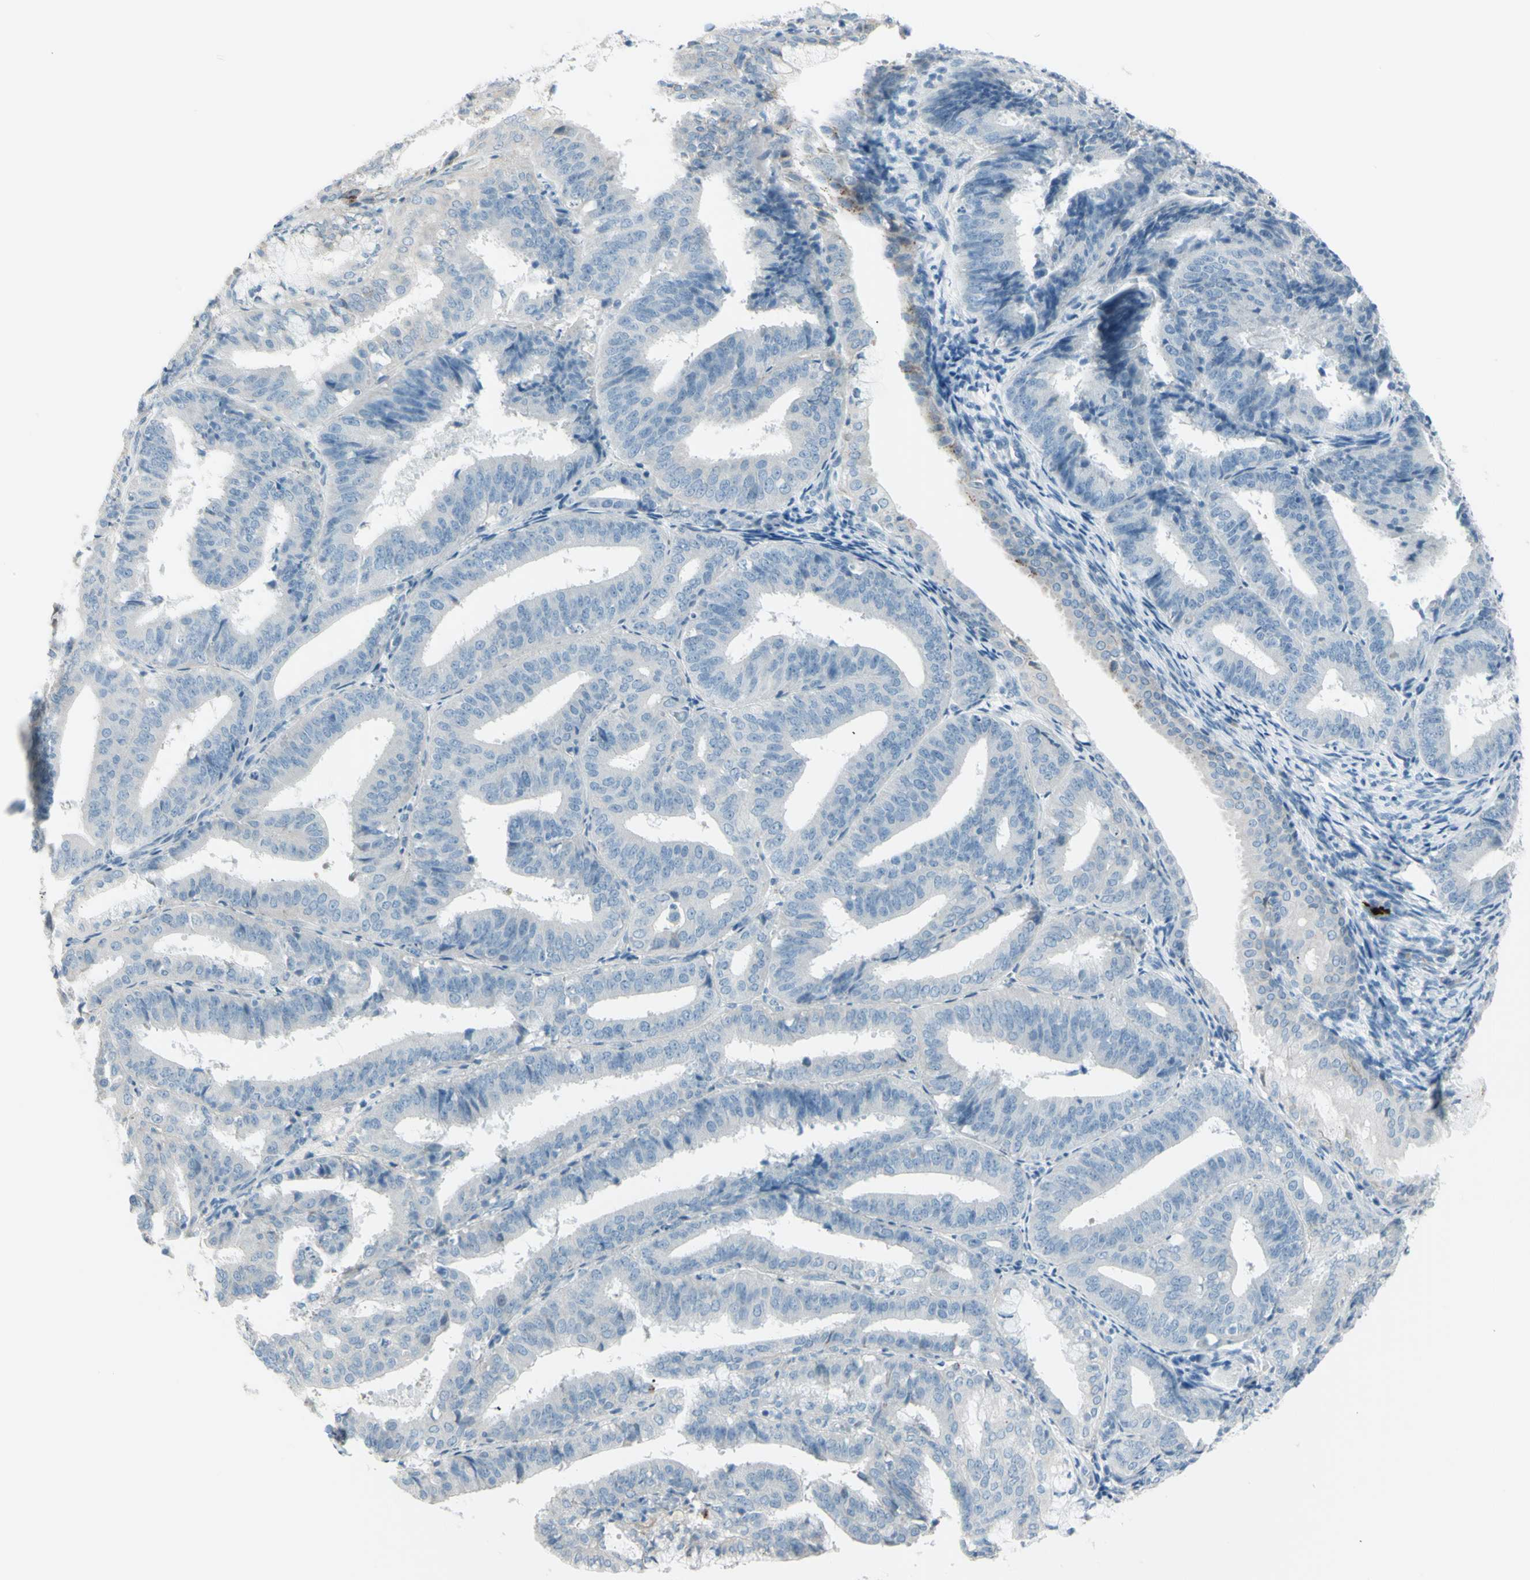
{"staining": {"intensity": "negative", "quantity": "none", "location": "none"}, "tissue": "endometrial cancer", "cell_type": "Tumor cells", "image_type": "cancer", "snomed": [{"axis": "morphology", "description": "Adenocarcinoma, NOS"}, {"axis": "topography", "description": "Endometrium"}], "caption": "Immunohistochemistry photomicrograph of endometrial cancer stained for a protein (brown), which exhibits no expression in tumor cells. The staining was performed using DAB (3,3'-diaminobenzidine) to visualize the protein expression in brown, while the nuclei were stained in blue with hematoxylin (Magnification: 20x).", "gene": "GPR34", "patient": {"sex": "female", "age": 63}}